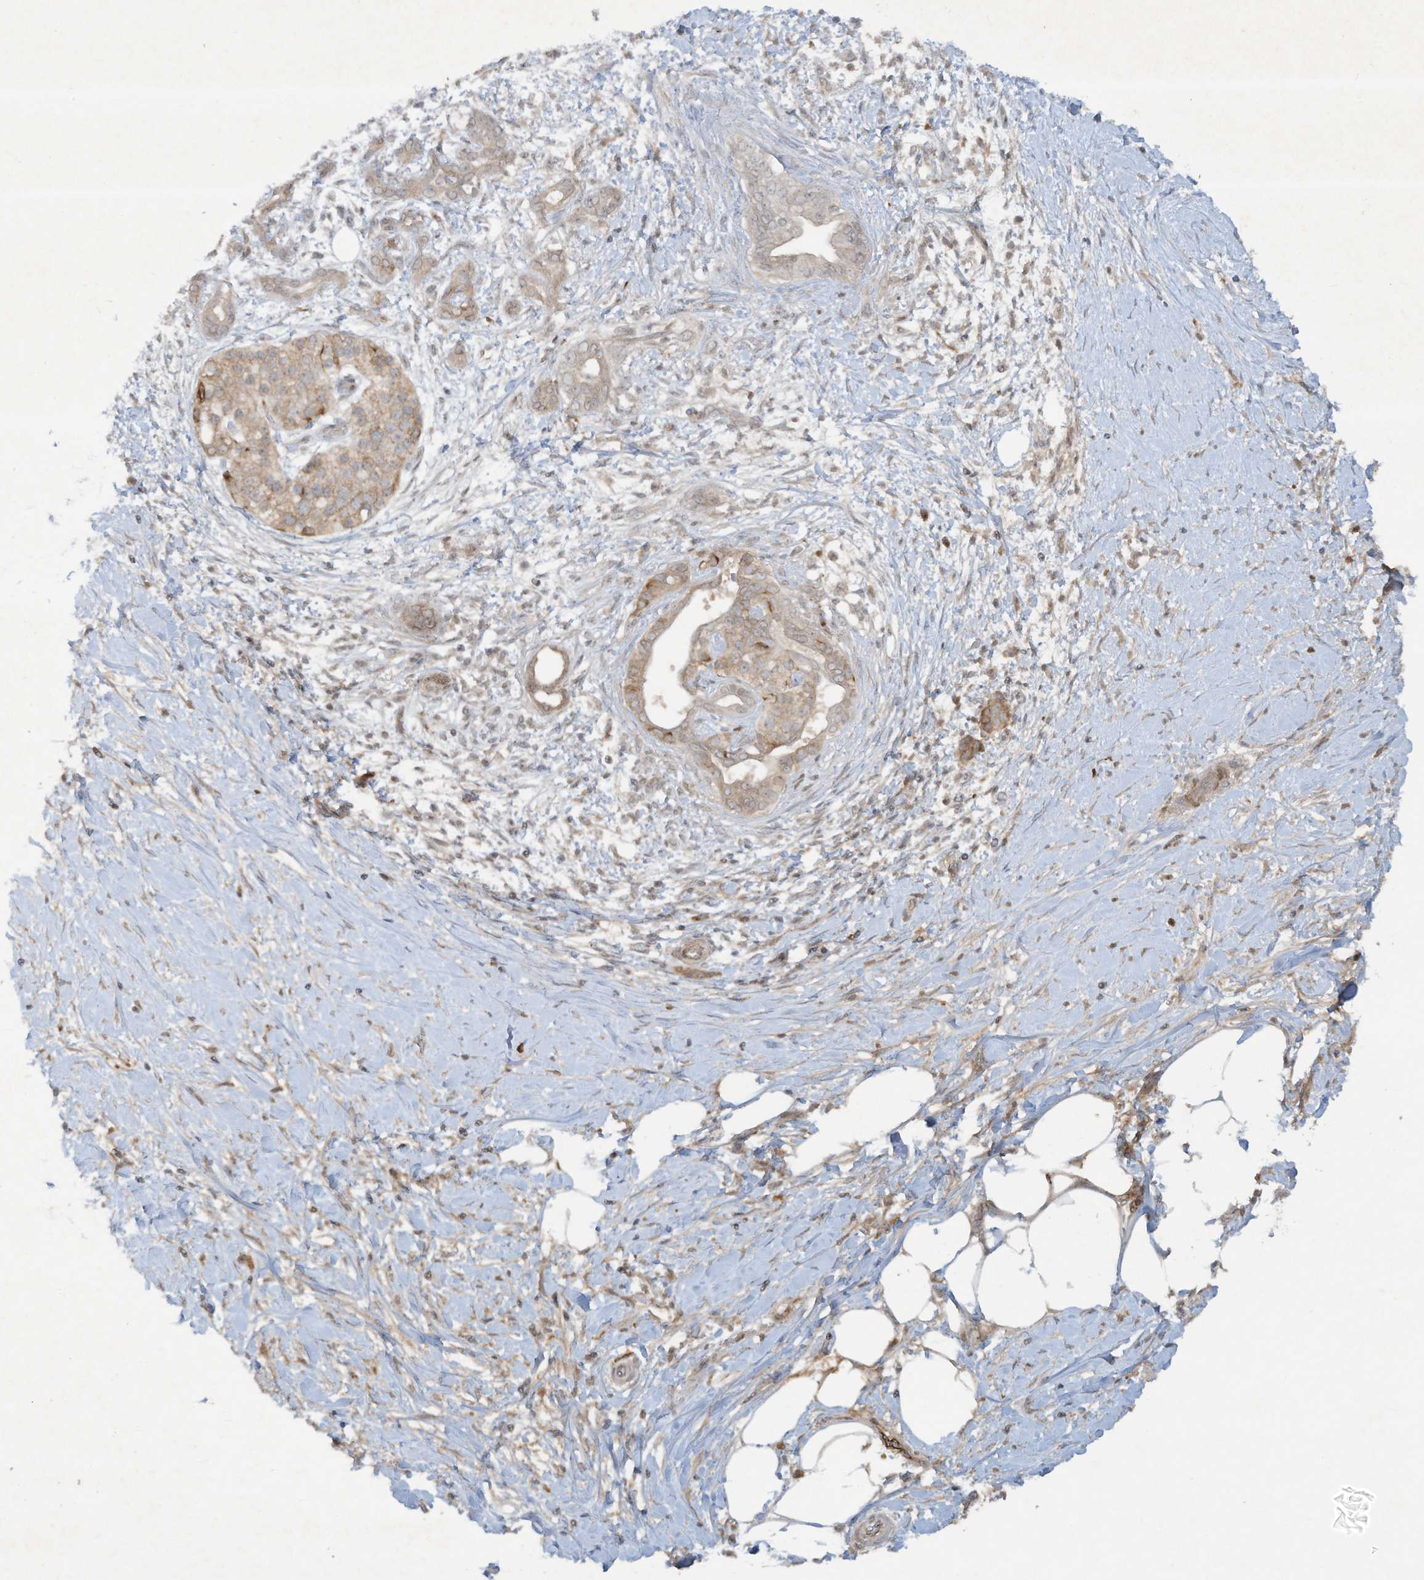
{"staining": {"intensity": "weak", "quantity": ">75%", "location": "cytoplasmic/membranous"}, "tissue": "pancreatic cancer", "cell_type": "Tumor cells", "image_type": "cancer", "snomed": [{"axis": "morphology", "description": "Adenocarcinoma, NOS"}, {"axis": "topography", "description": "Pancreas"}], "caption": "This micrograph shows immunohistochemistry staining of adenocarcinoma (pancreatic), with low weak cytoplasmic/membranous positivity in approximately >75% of tumor cells.", "gene": "FETUB", "patient": {"sex": "male", "age": 58}}